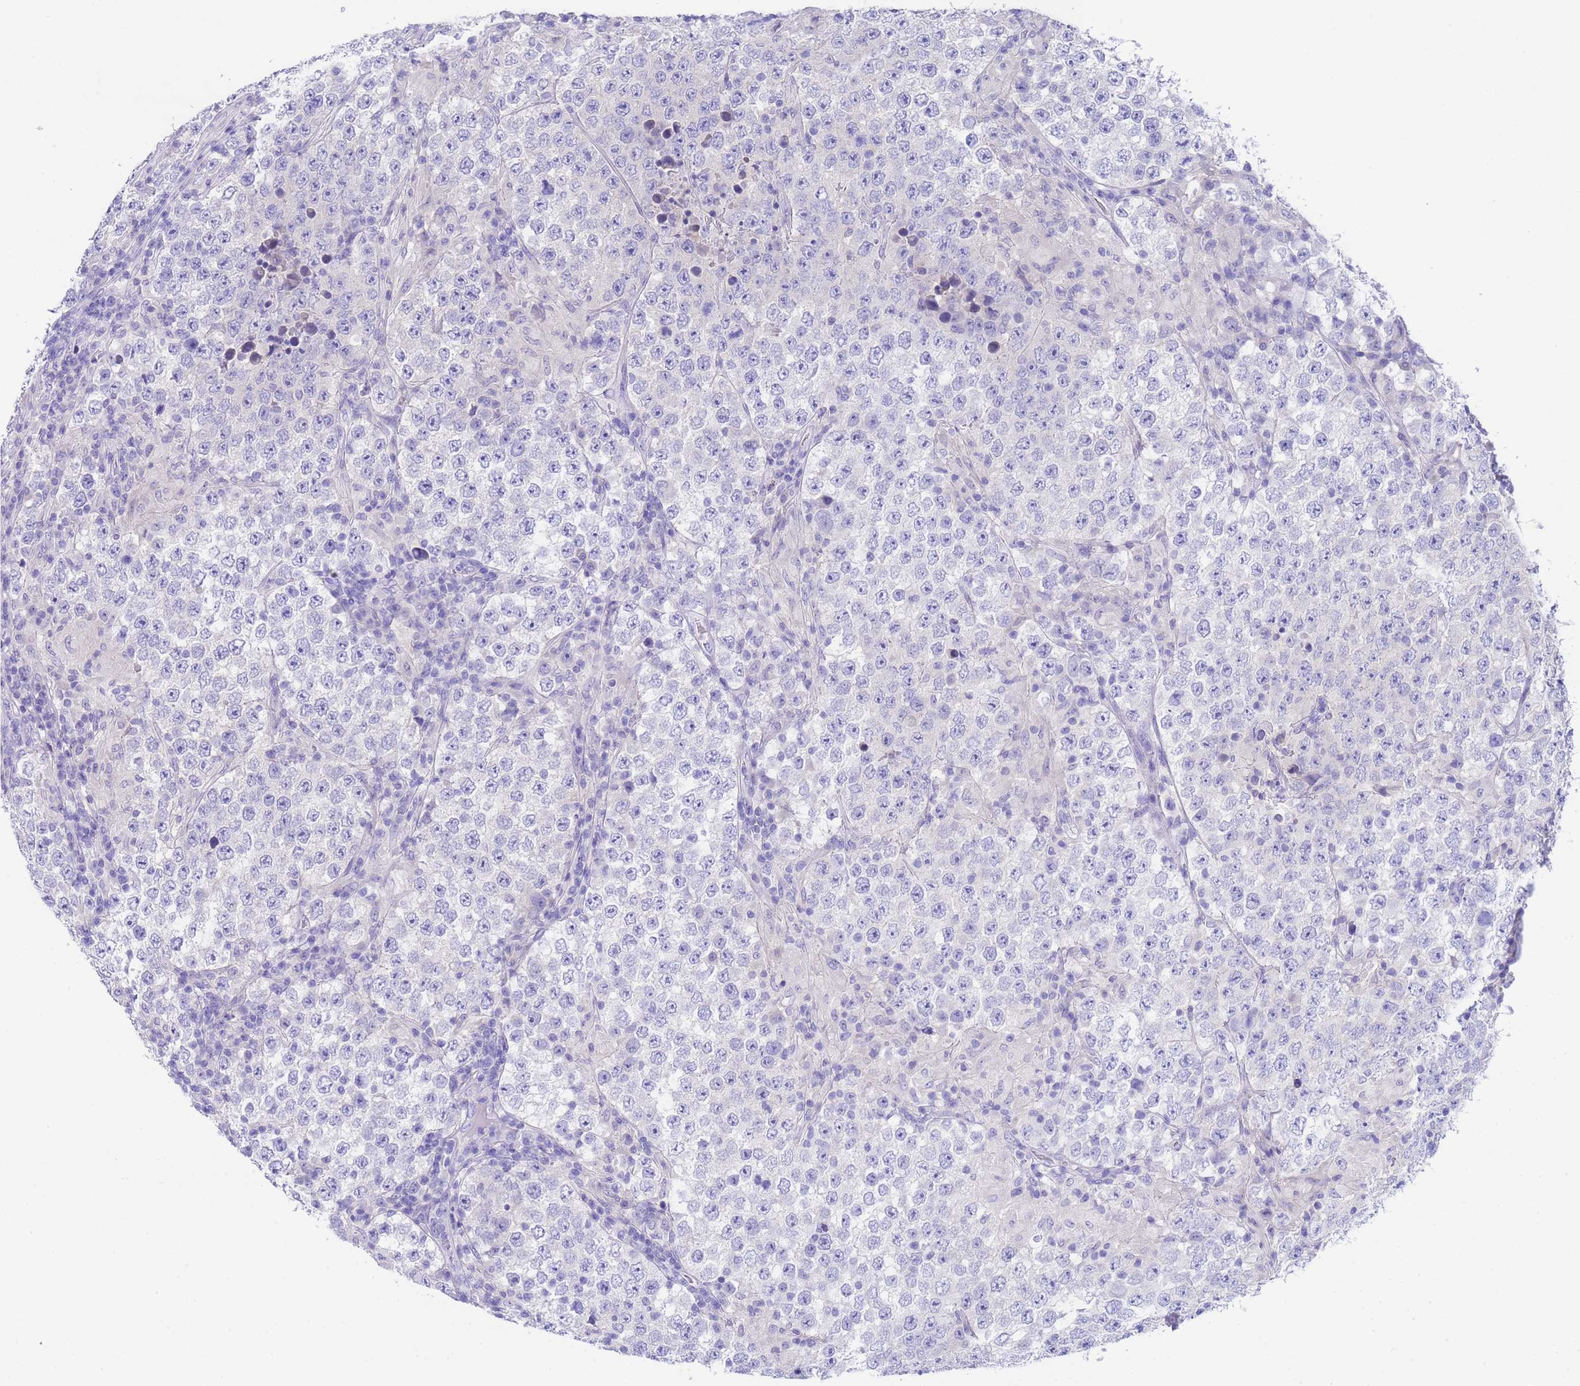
{"staining": {"intensity": "negative", "quantity": "none", "location": "none"}, "tissue": "testis cancer", "cell_type": "Tumor cells", "image_type": "cancer", "snomed": [{"axis": "morphology", "description": "Normal tissue, NOS"}, {"axis": "morphology", "description": "Urothelial carcinoma, High grade"}, {"axis": "morphology", "description": "Seminoma, NOS"}, {"axis": "morphology", "description": "Carcinoma, Embryonal, NOS"}, {"axis": "topography", "description": "Urinary bladder"}, {"axis": "topography", "description": "Testis"}], "caption": "The IHC photomicrograph has no significant staining in tumor cells of testis cancer tissue.", "gene": "USP38", "patient": {"sex": "male", "age": 41}}